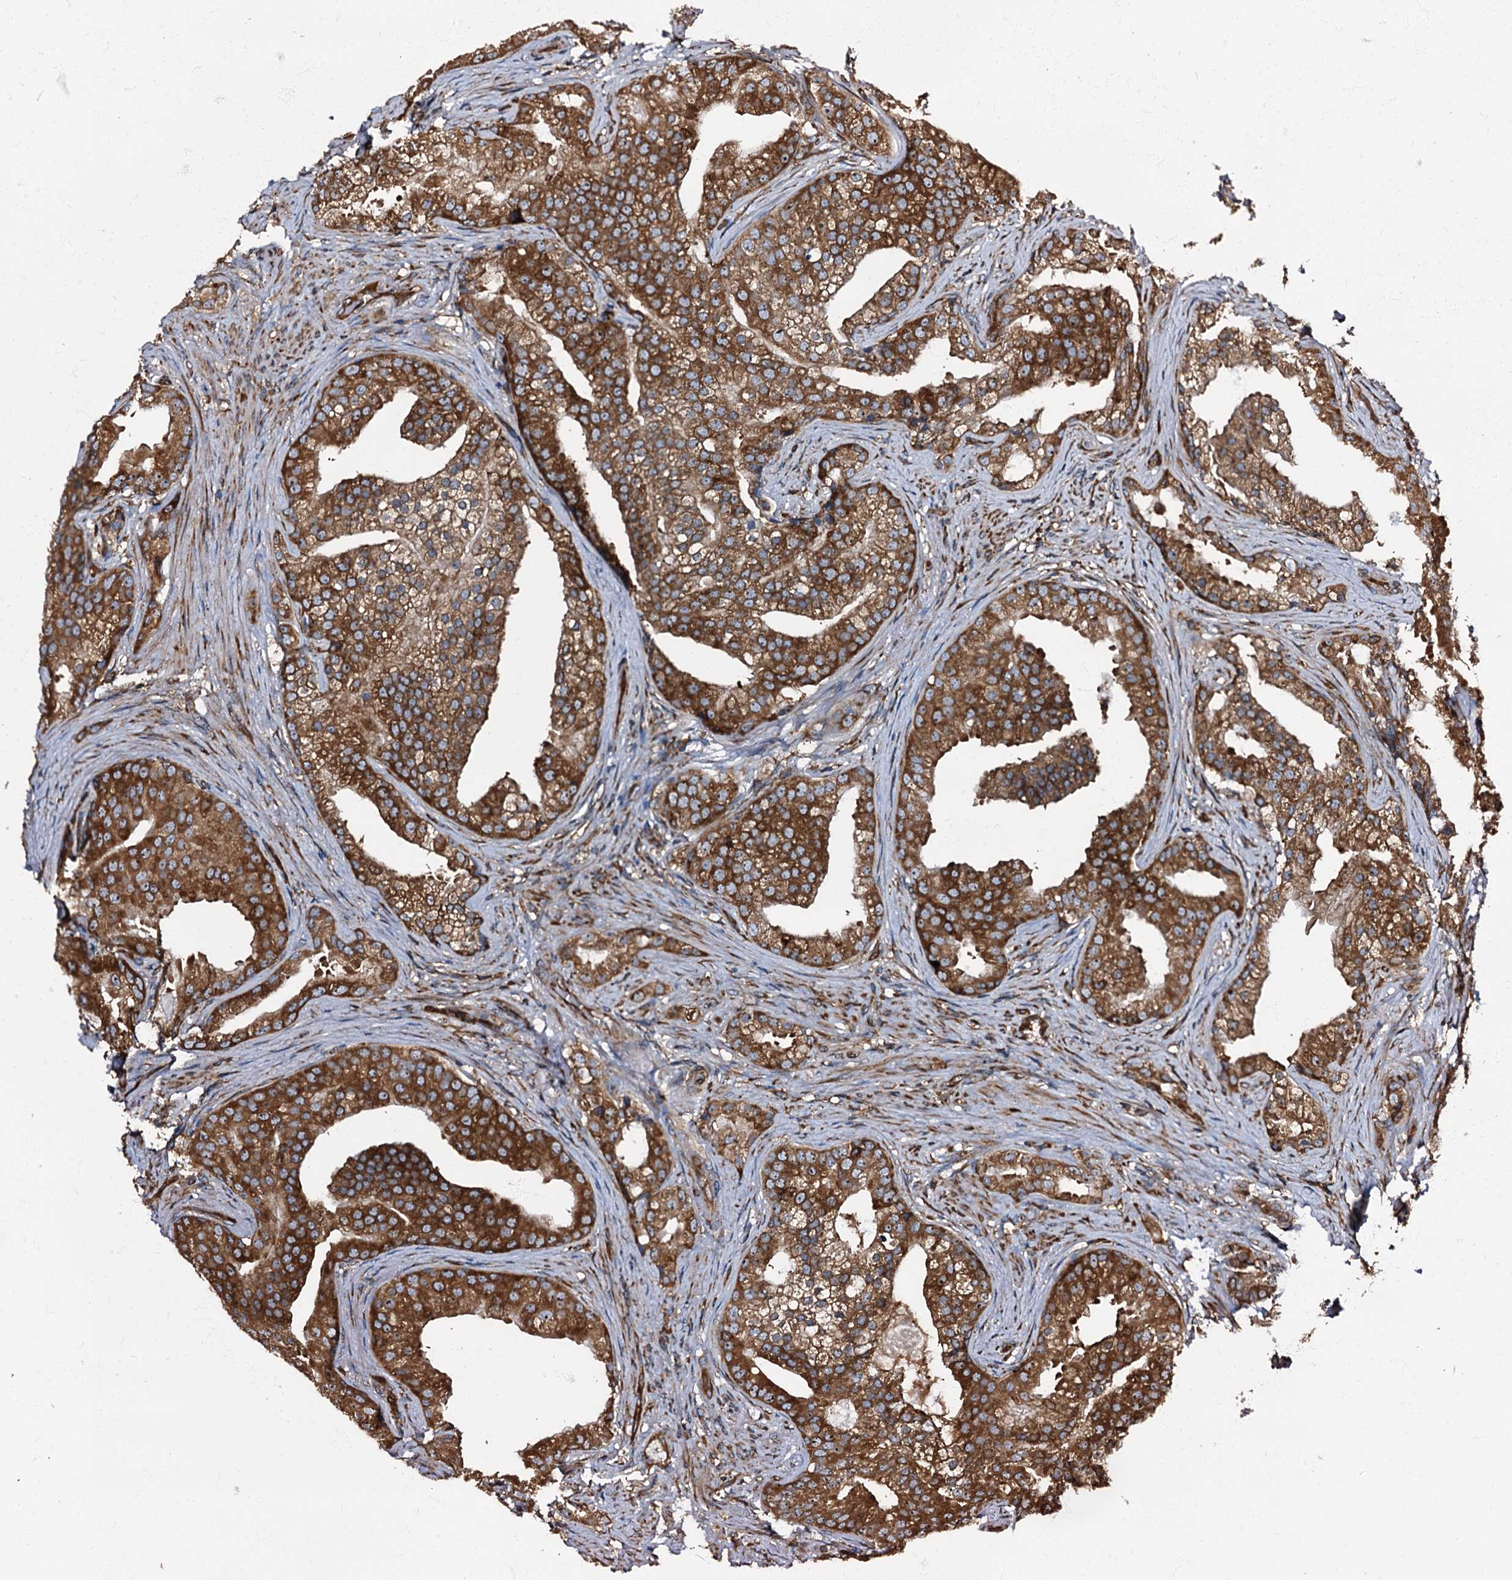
{"staining": {"intensity": "strong", "quantity": ">75%", "location": "cytoplasmic/membranous"}, "tissue": "prostate cancer", "cell_type": "Tumor cells", "image_type": "cancer", "snomed": [{"axis": "morphology", "description": "Adenocarcinoma, Low grade"}, {"axis": "topography", "description": "Prostate"}], "caption": "Tumor cells reveal high levels of strong cytoplasmic/membranous positivity in about >75% of cells in prostate cancer. Immunohistochemistry (ihc) stains the protein in brown and the nuclei are stained blue.", "gene": "ATP2C1", "patient": {"sex": "male", "age": 71}}